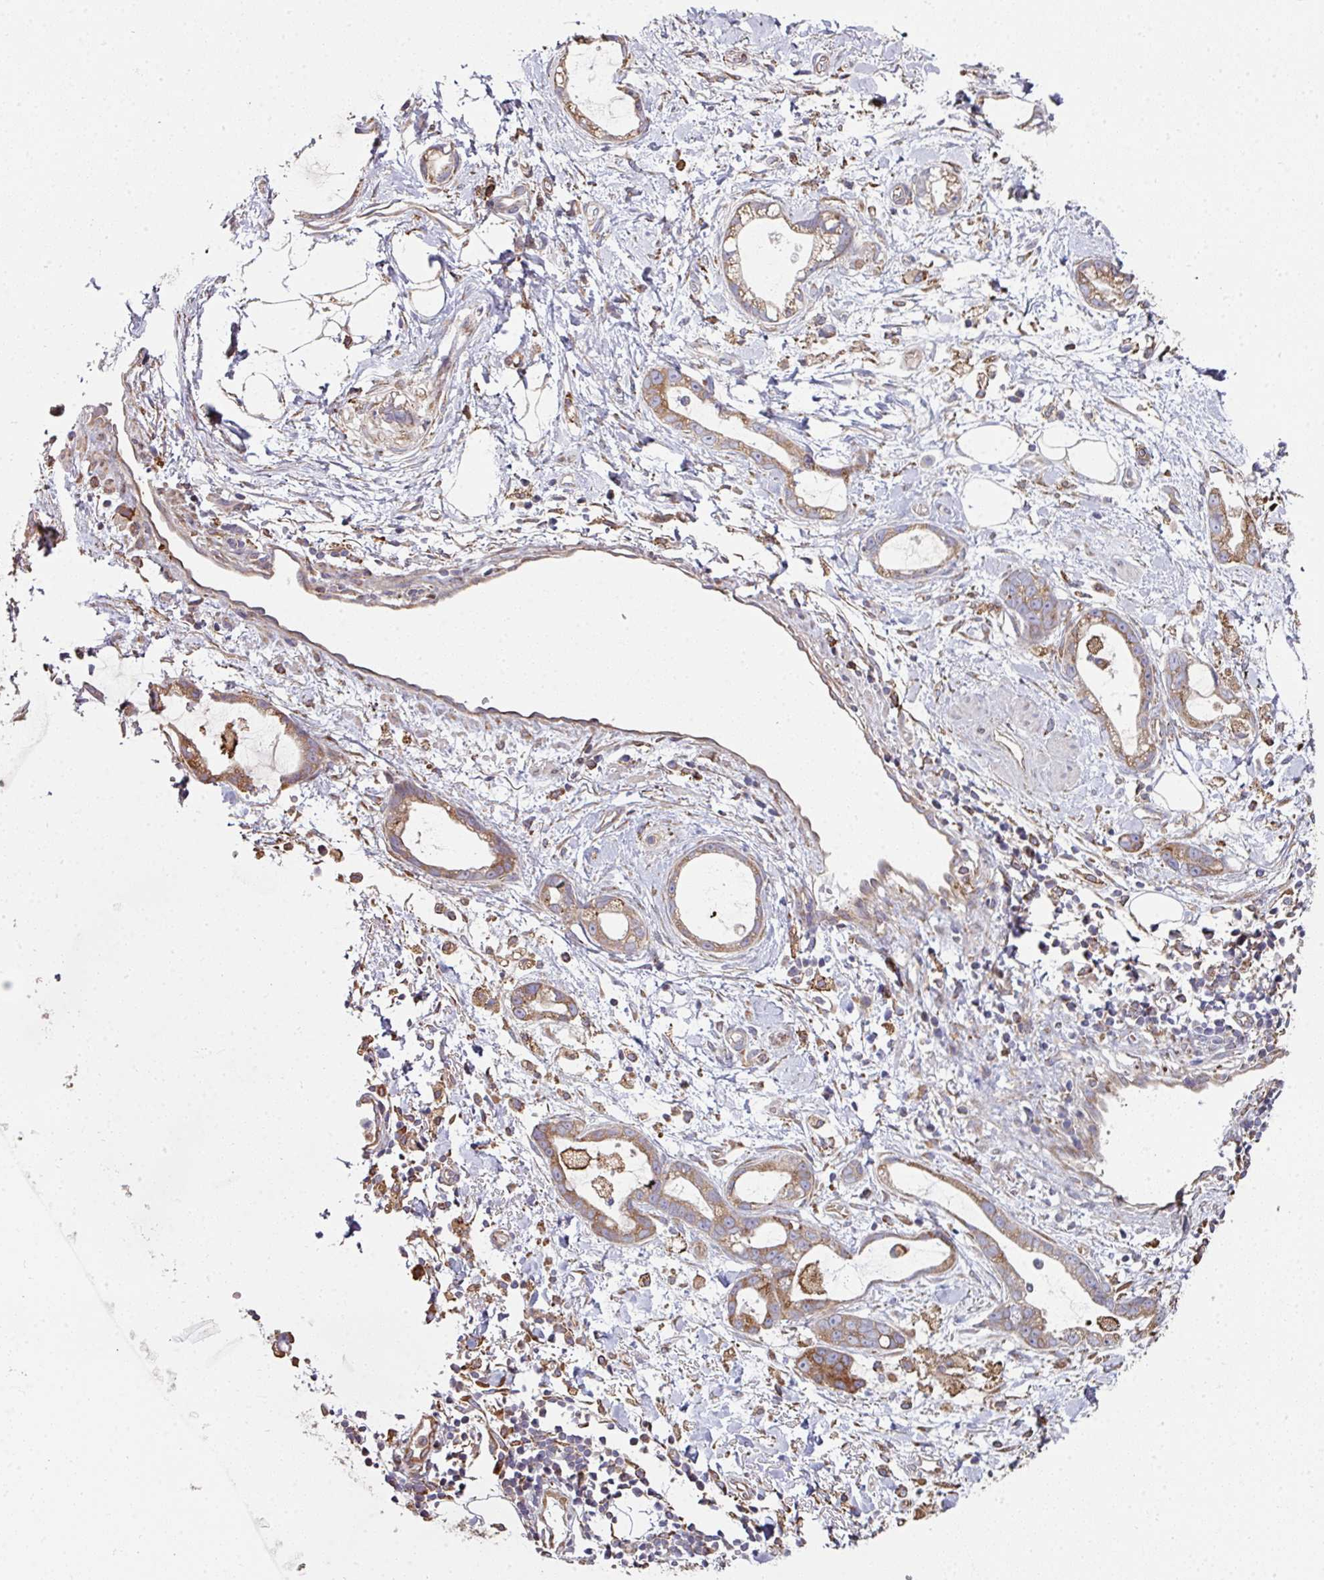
{"staining": {"intensity": "moderate", "quantity": ">75%", "location": "cytoplasmic/membranous"}, "tissue": "stomach cancer", "cell_type": "Tumor cells", "image_type": "cancer", "snomed": [{"axis": "morphology", "description": "Adenocarcinoma, NOS"}, {"axis": "topography", "description": "Stomach"}], "caption": "IHC (DAB (3,3'-diaminobenzidine)) staining of adenocarcinoma (stomach) demonstrates moderate cytoplasmic/membranous protein staining in about >75% of tumor cells.", "gene": "FAT4", "patient": {"sex": "male", "age": 55}}